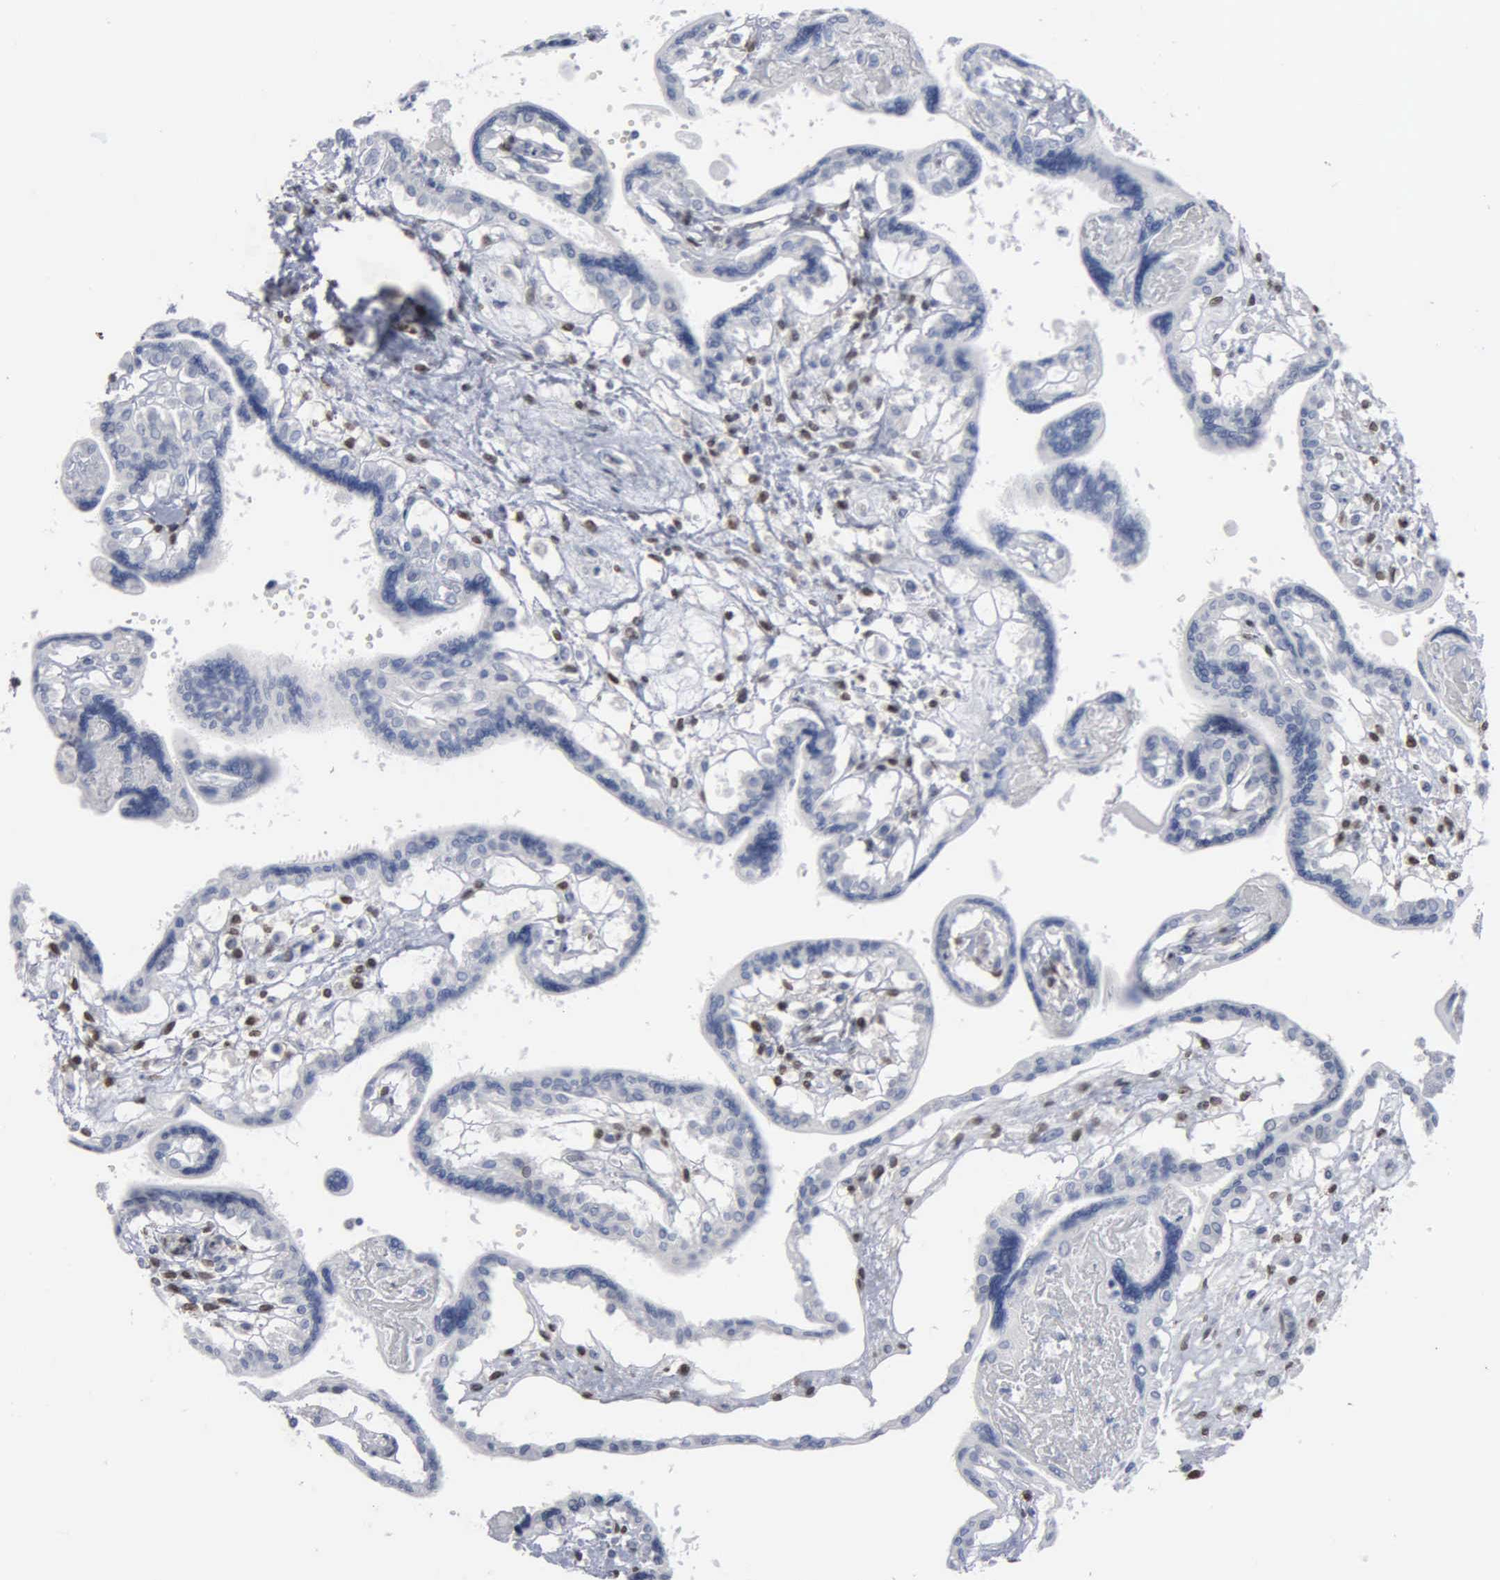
{"staining": {"intensity": "negative", "quantity": "none", "location": "none"}, "tissue": "placenta", "cell_type": "Decidual cells", "image_type": "normal", "snomed": [{"axis": "morphology", "description": "Normal tissue, NOS"}, {"axis": "topography", "description": "Placenta"}], "caption": "A high-resolution histopathology image shows immunohistochemistry (IHC) staining of unremarkable placenta, which exhibits no significant positivity in decidual cells. Nuclei are stained in blue.", "gene": "FGF2", "patient": {"sex": "female", "age": 31}}